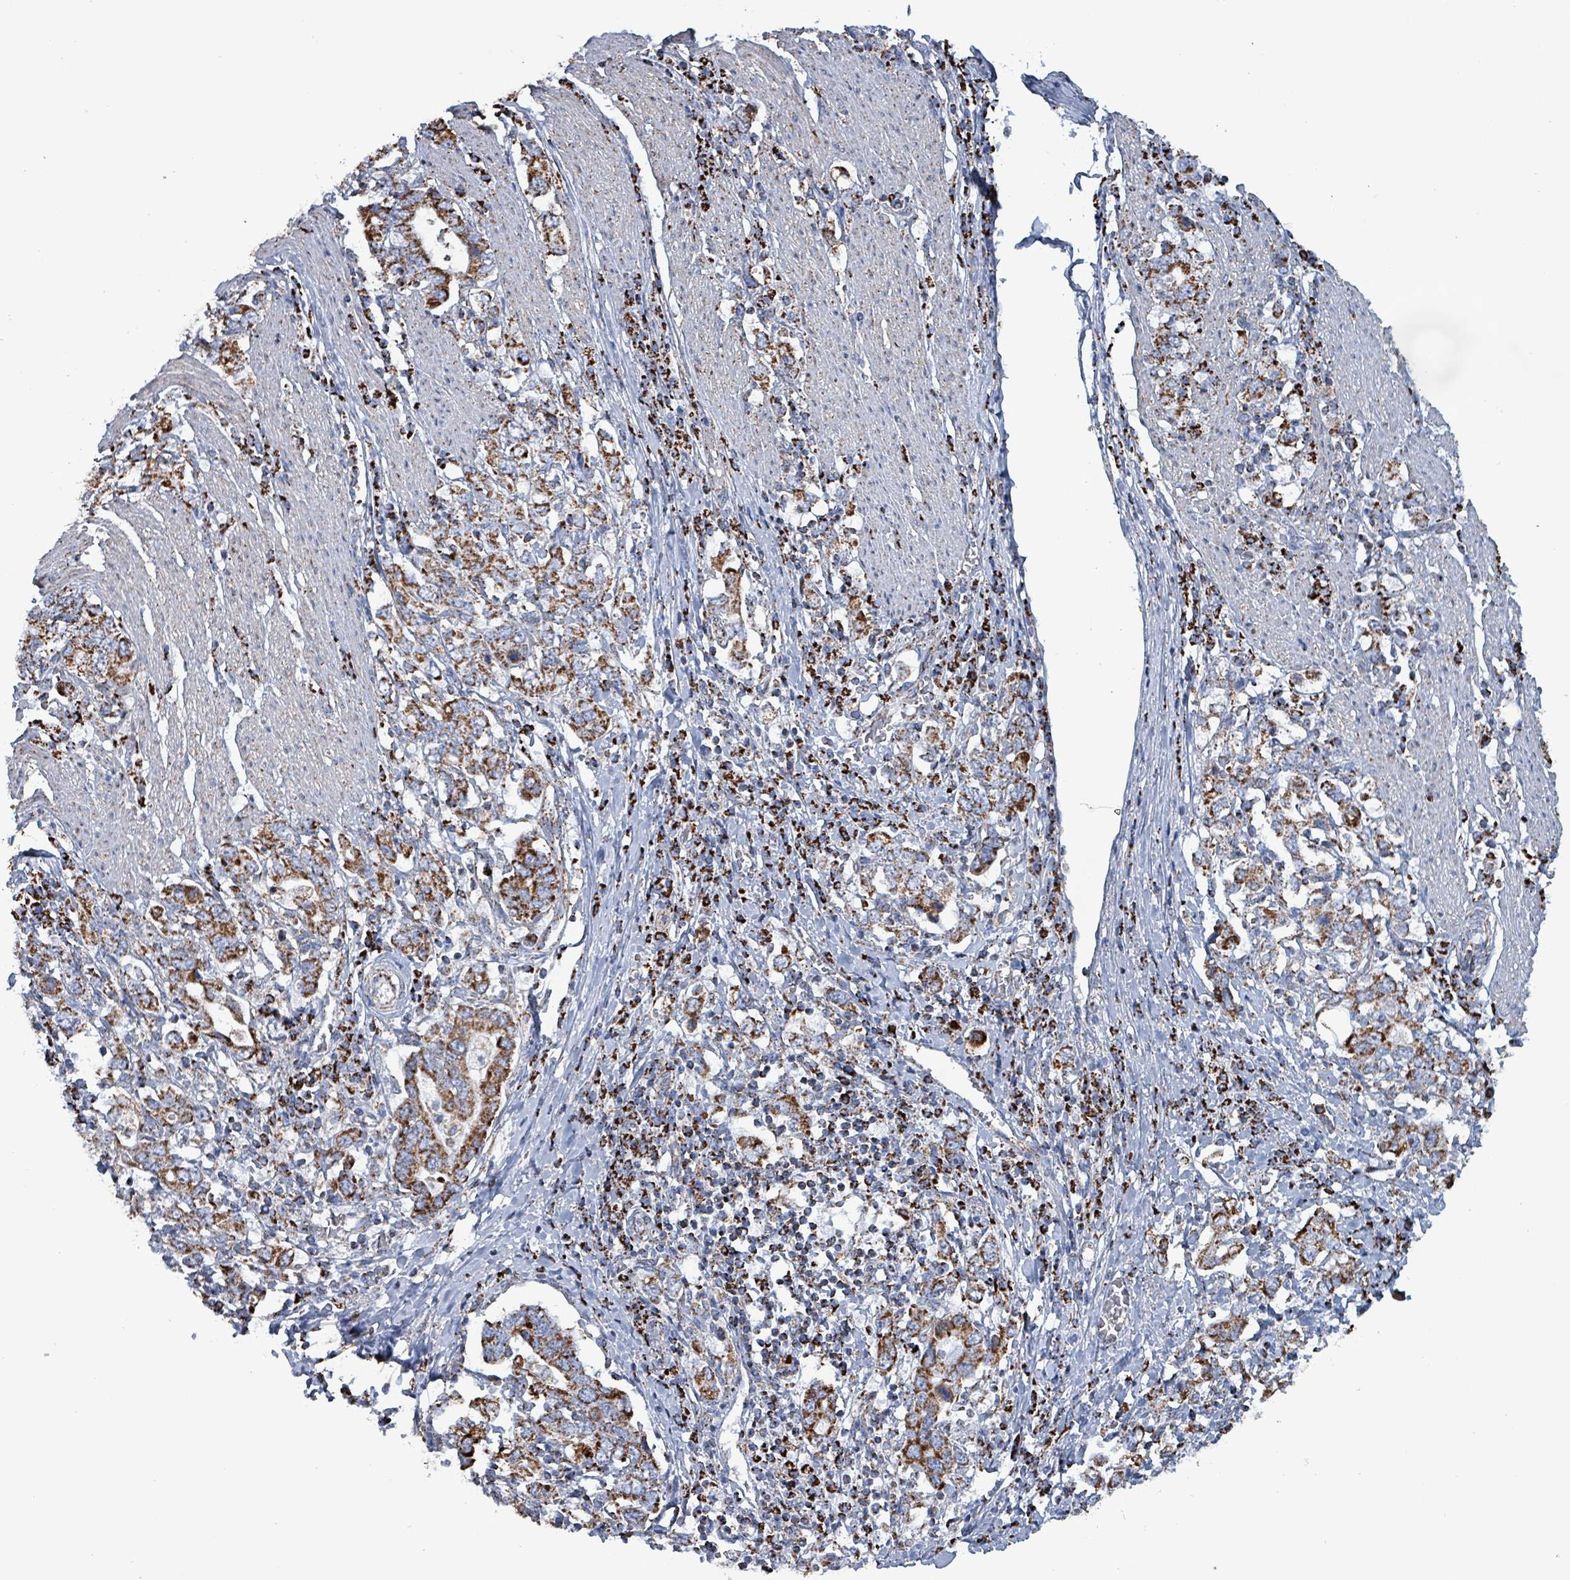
{"staining": {"intensity": "strong", "quantity": ">75%", "location": "cytoplasmic/membranous"}, "tissue": "stomach cancer", "cell_type": "Tumor cells", "image_type": "cancer", "snomed": [{"axis": "morphology", "description": "Adenocarcinoma, NOS"}, {"axis": "topography", "description": "Stomach, upper"}, {"axis": "topography", "description": "Stomach"}], "caption": "The immunohistochemical stain highlights strong cytoplasmic/membranous expression in tumor cells of adenocarcinoma (stomach) tissue.", "gene": "IDH3B", "patient": {"sex": "male", "age": 62}}